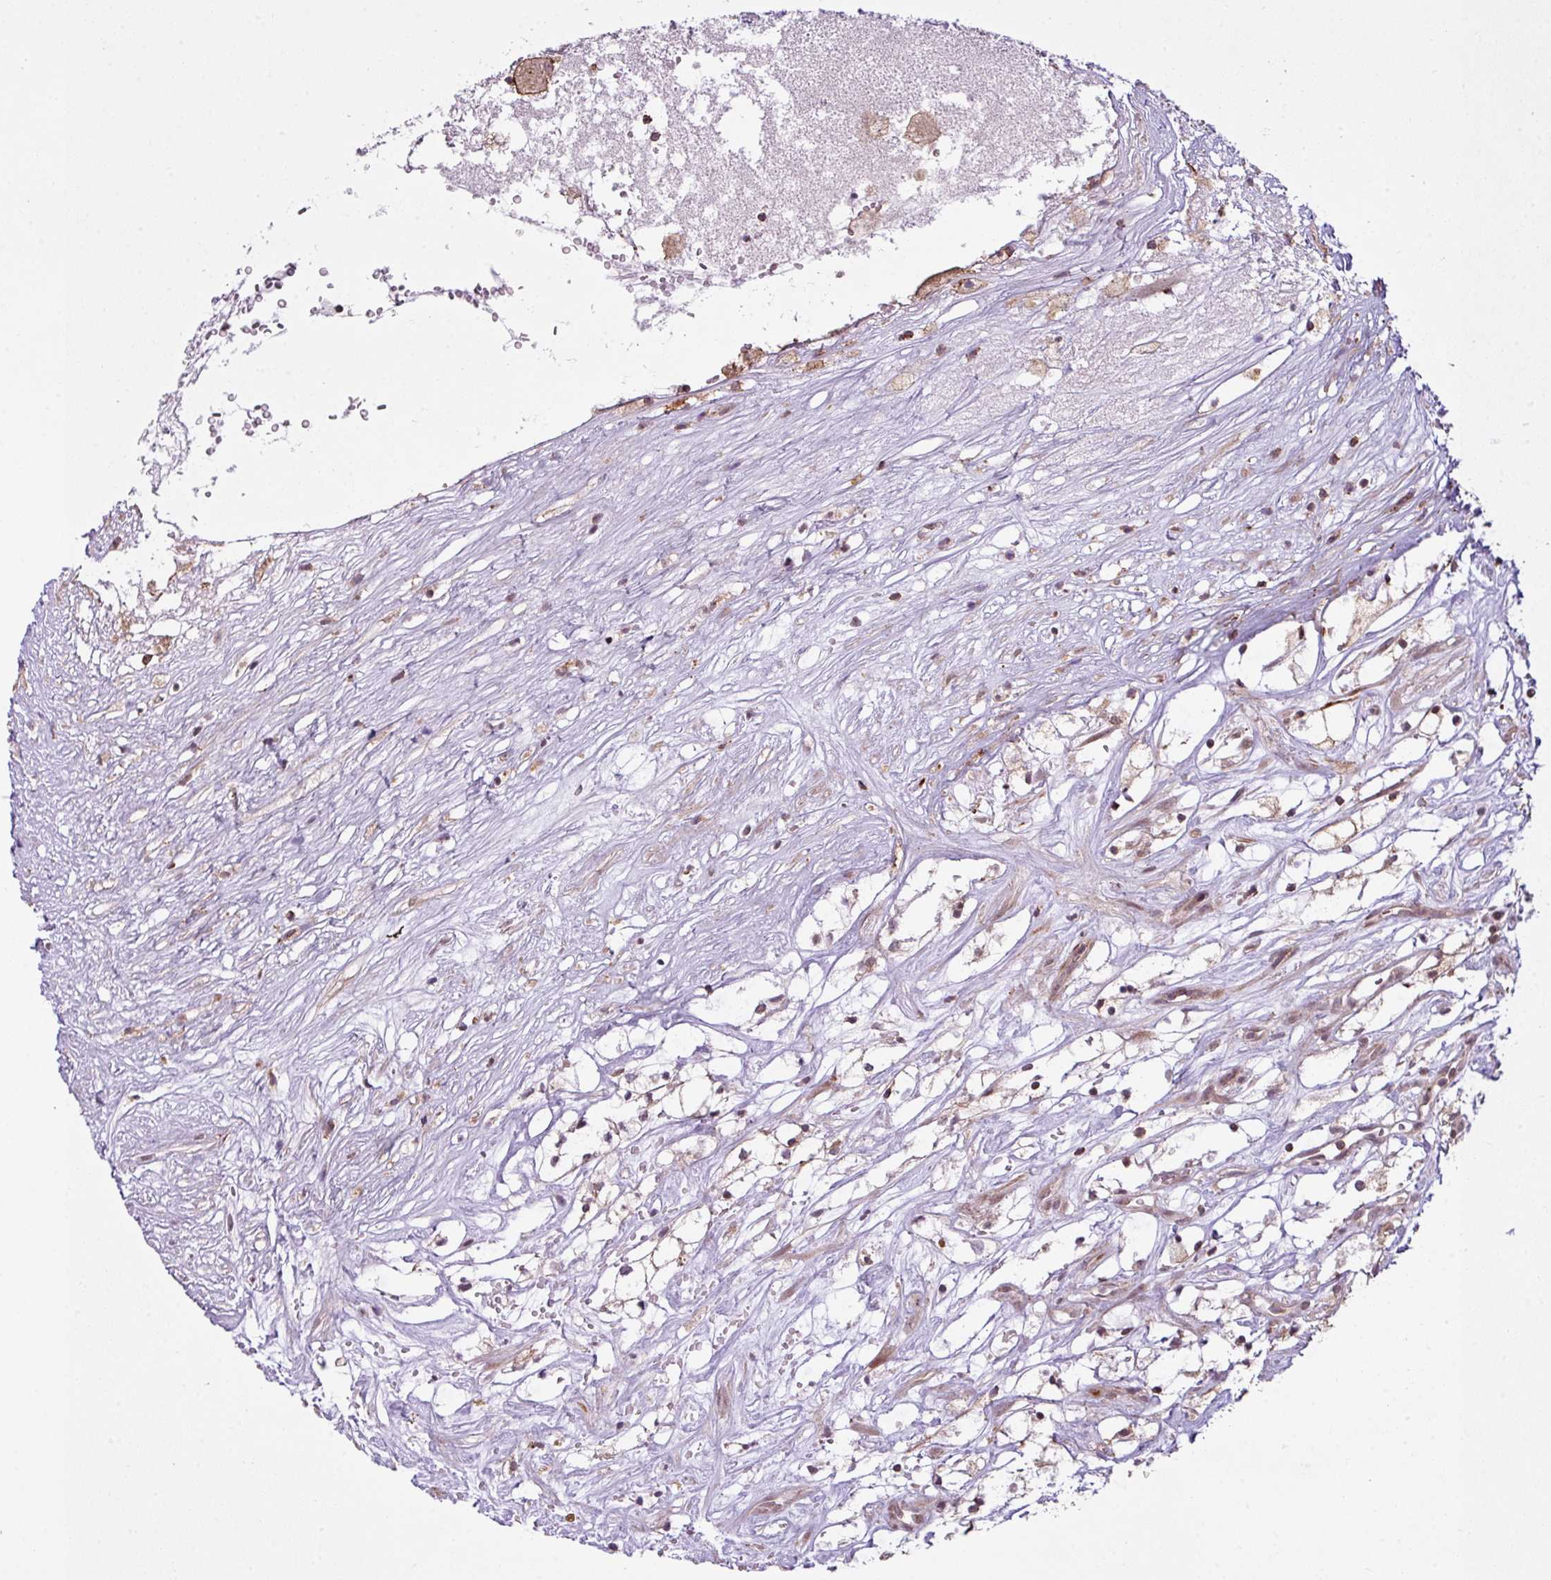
{"staining": {"intensity": "weak", "quantity": "<25%", "location": "cytoplasmic/membranous,nuclear"}, "tissue": "renal cancer", "cell_type": "Tumor cells", "image_type": "cancer", "snomed": [{"axis": "morphology", "description": "Adenocarcinoma, NOS"}, {"axis": "topography", "description": "Kidney"}], "caption": "Renal cancer was stained to show a protein in brown. There is no significant expression in tumor cells. (Stains: DAB (3,3'-diaminobenzidine) immunohistochemistry (IHC) with hematoxylin counter stain, Microscopy: brightfield microscopy at high magnification).", "gene": "ZC2HC1C", "patient": {"sex": "male", "age": 59}}